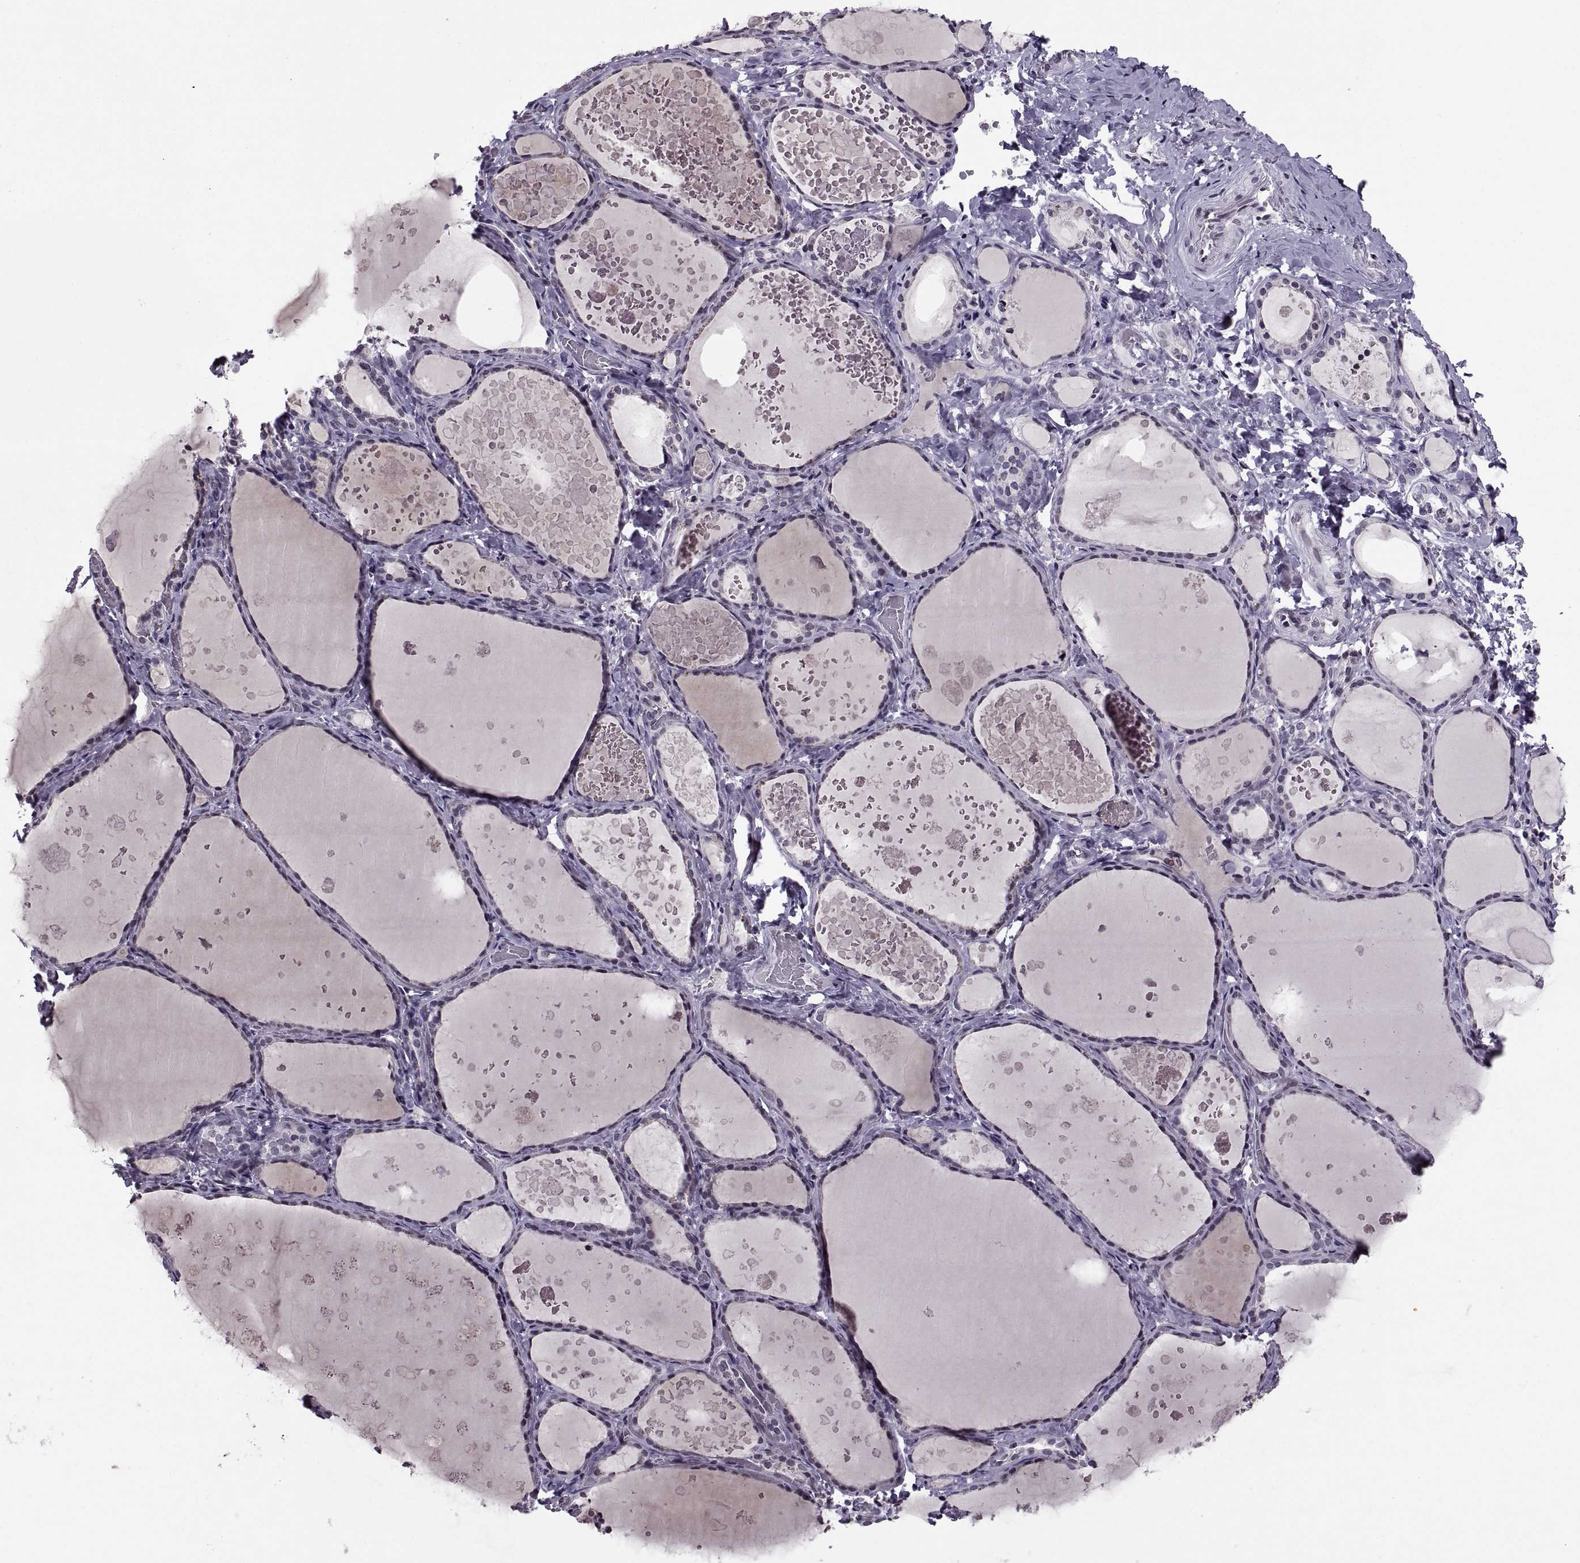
{"staining": {"intensity": "negative", "quantity": "none", "location": "none"}, "tissue": "thyroid gland", "cell_type": "Glandular cells", "image_type": "normal", "snomed": [{"axis": "morphology", "description": "Normal tissue, NOS"}, {"axis": "topography", "description": "Thyroid gland"}], "caption": "The histopathology image exhibits no significant positivity in glandular cells of thyroid gland.", "gene": "H1", "patient": {"sex": "female", "age": 56}}